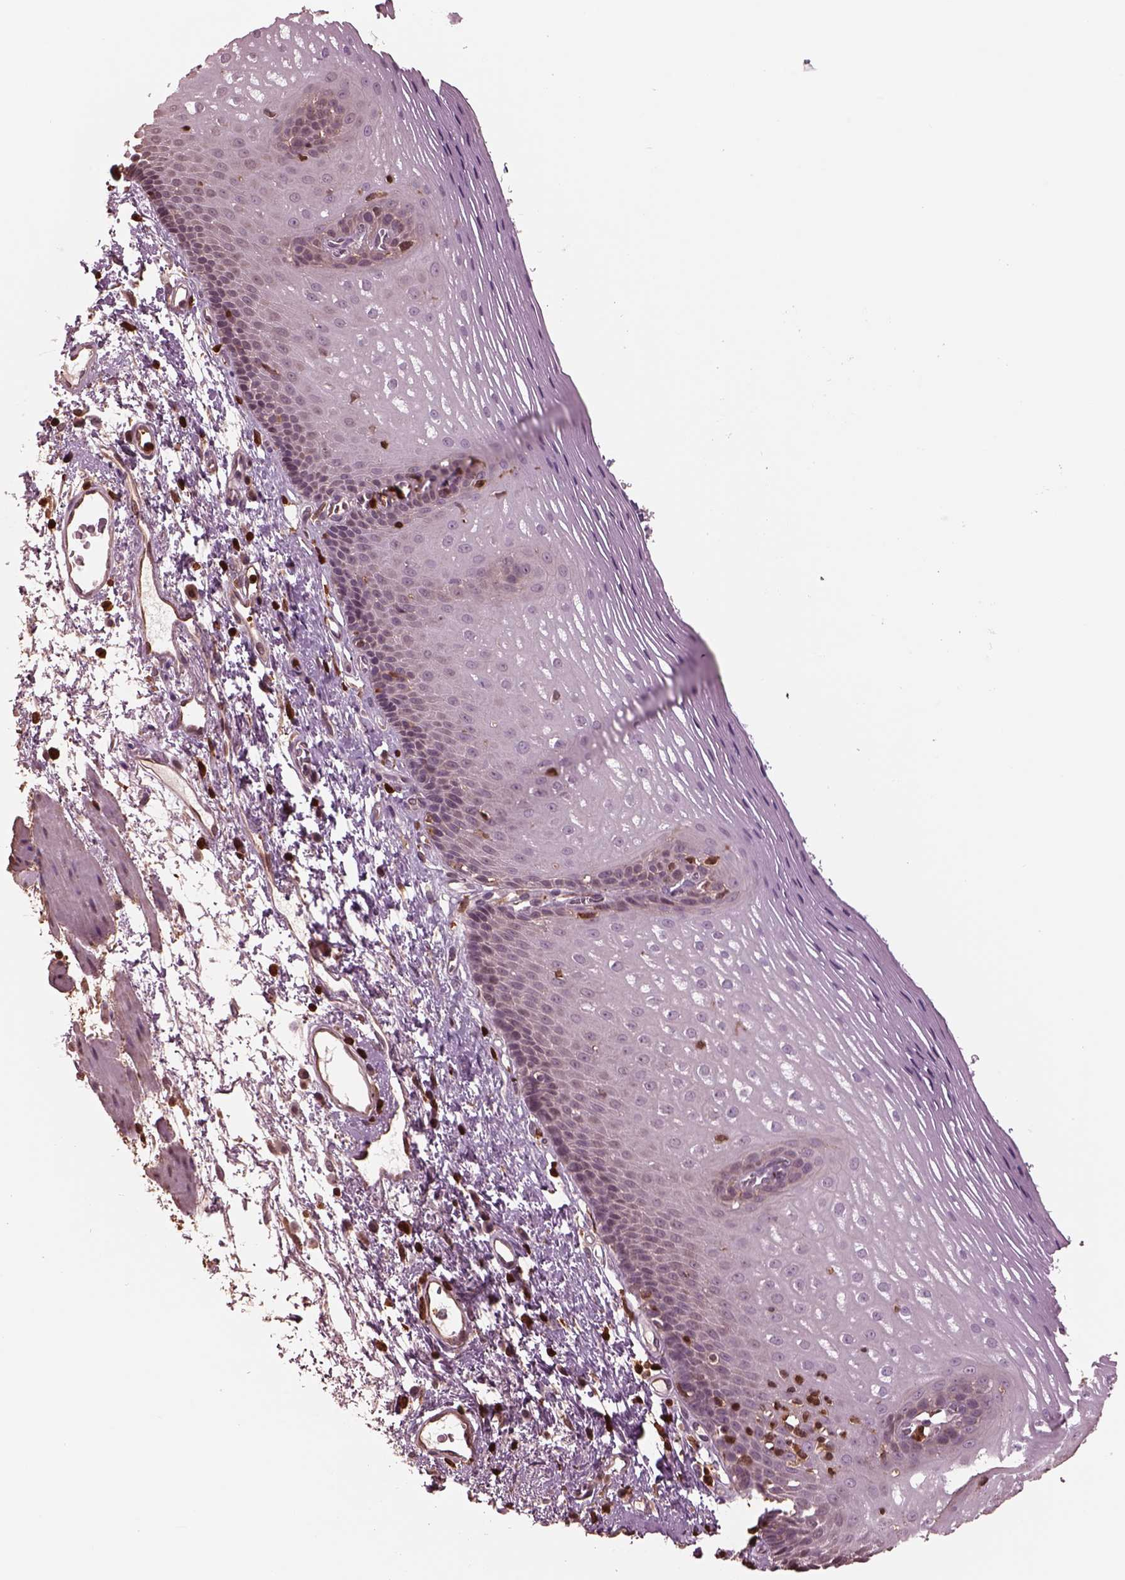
{"staining": {"intensity": "negative", "quantity": "none", "location": "none"}, "tissue": "esophagus", "cell_type": "Squamous epithelial cells", "image_type": "normal", "snomed": [{"axis": "morphology", "description": "Normal tissue, NOS"}, {"axis": "topography", "description": "Esophagus"}], "caption": "This histopathology image is of normal esophagus stained with immunohistochemistry to label a protein in brown with the nuclei are counter-stained blue. There is no staining in squamous epithelial cells. (DAB IHC visualized using brightfield microscopy, high magnification).", "gene": "IL31RA", "patient": {"sex": "male", "age": 76}}